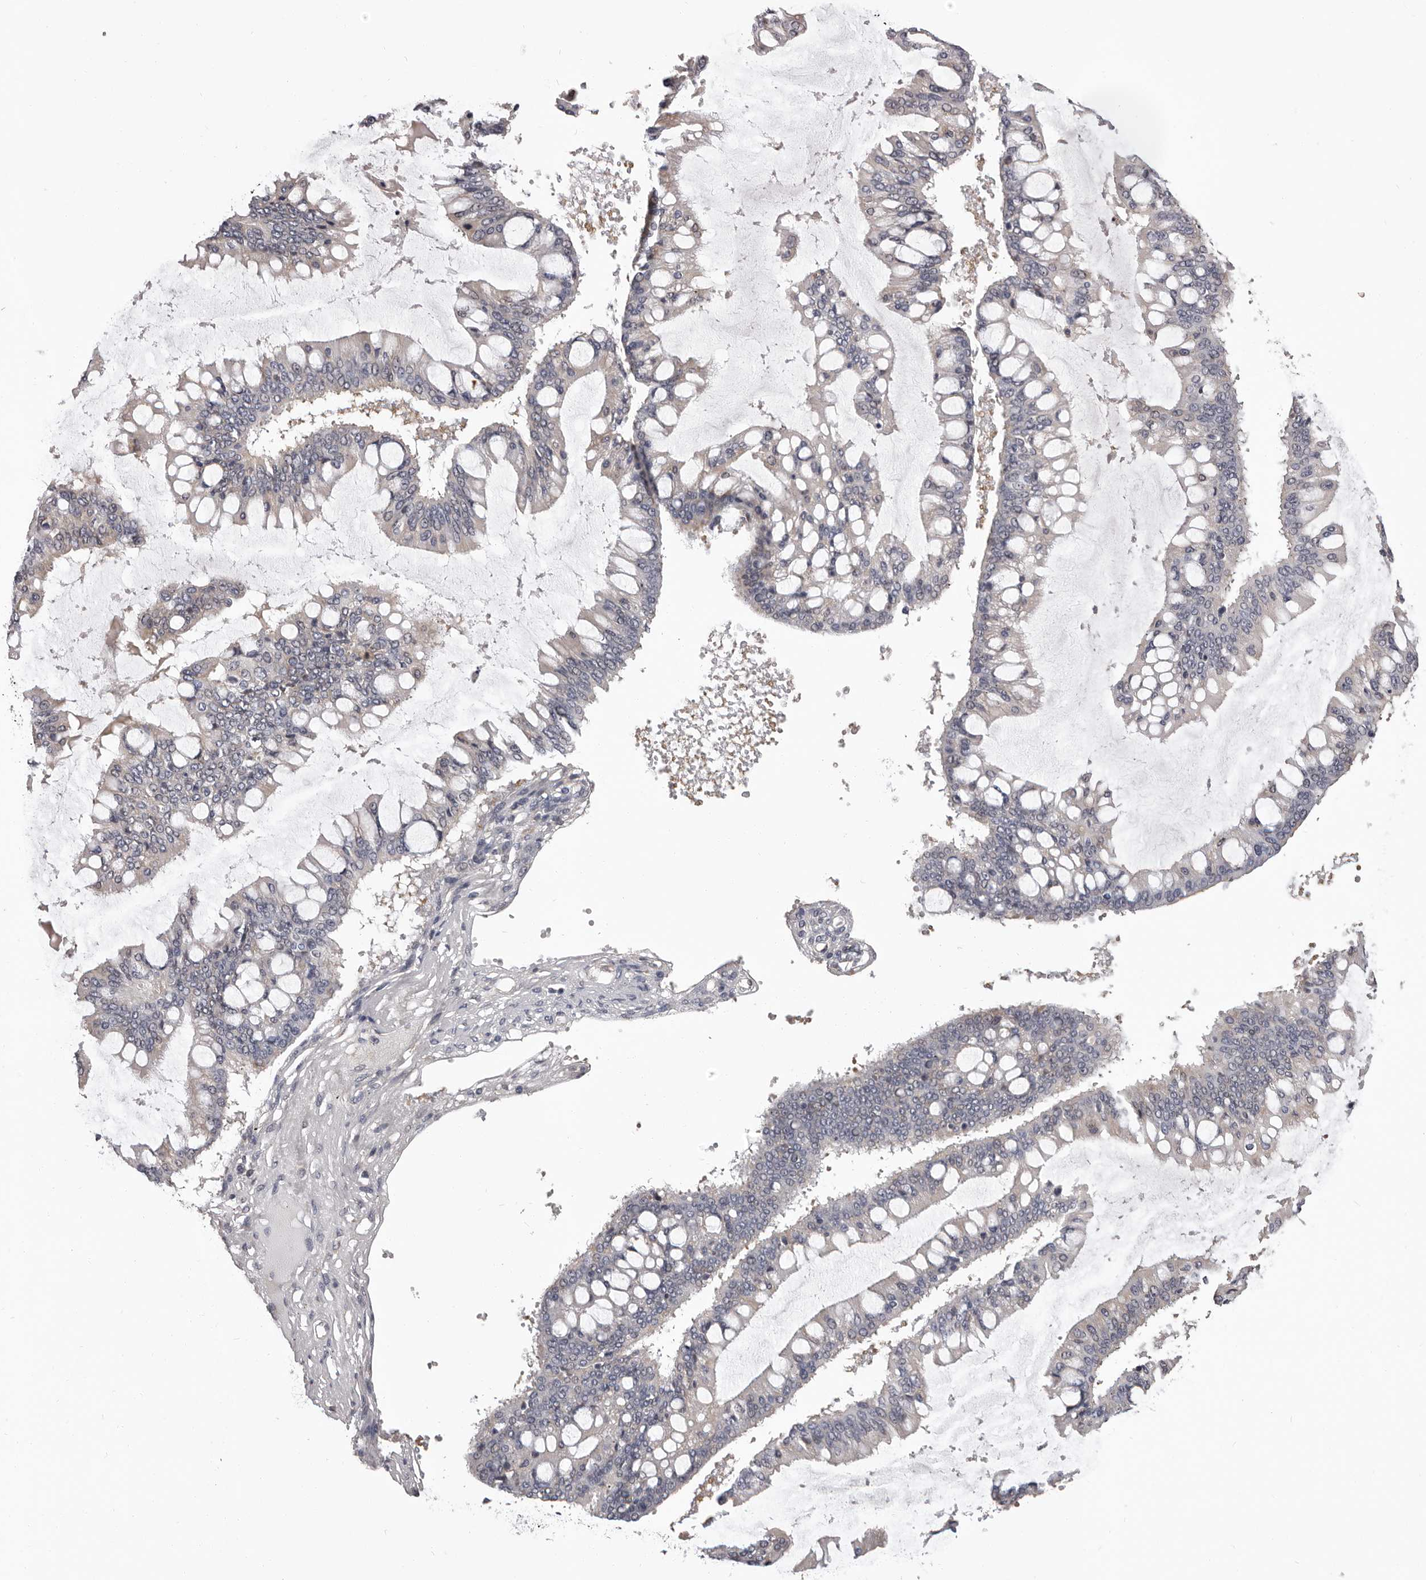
{"staining": {"intensity": "weak", "quantity": "<25%", "location": "cytoplasmic/membranous"}, "tissue": "ovarian cancer", "cell_type": "Tumor cells", "image_type": "cancer", "snomed": [{"axis": "morphology", "description": "Cystadenocarcinoma, mucinous, NOS"}, {"axis": "topography", "description": "Ovary"}], "caption": "DAB immunohistochemical staining of ovarian cancer reveals no significant expression in tumor cells.", "gene": "MED8", "patient": {"sex": "female", "age": 73}}